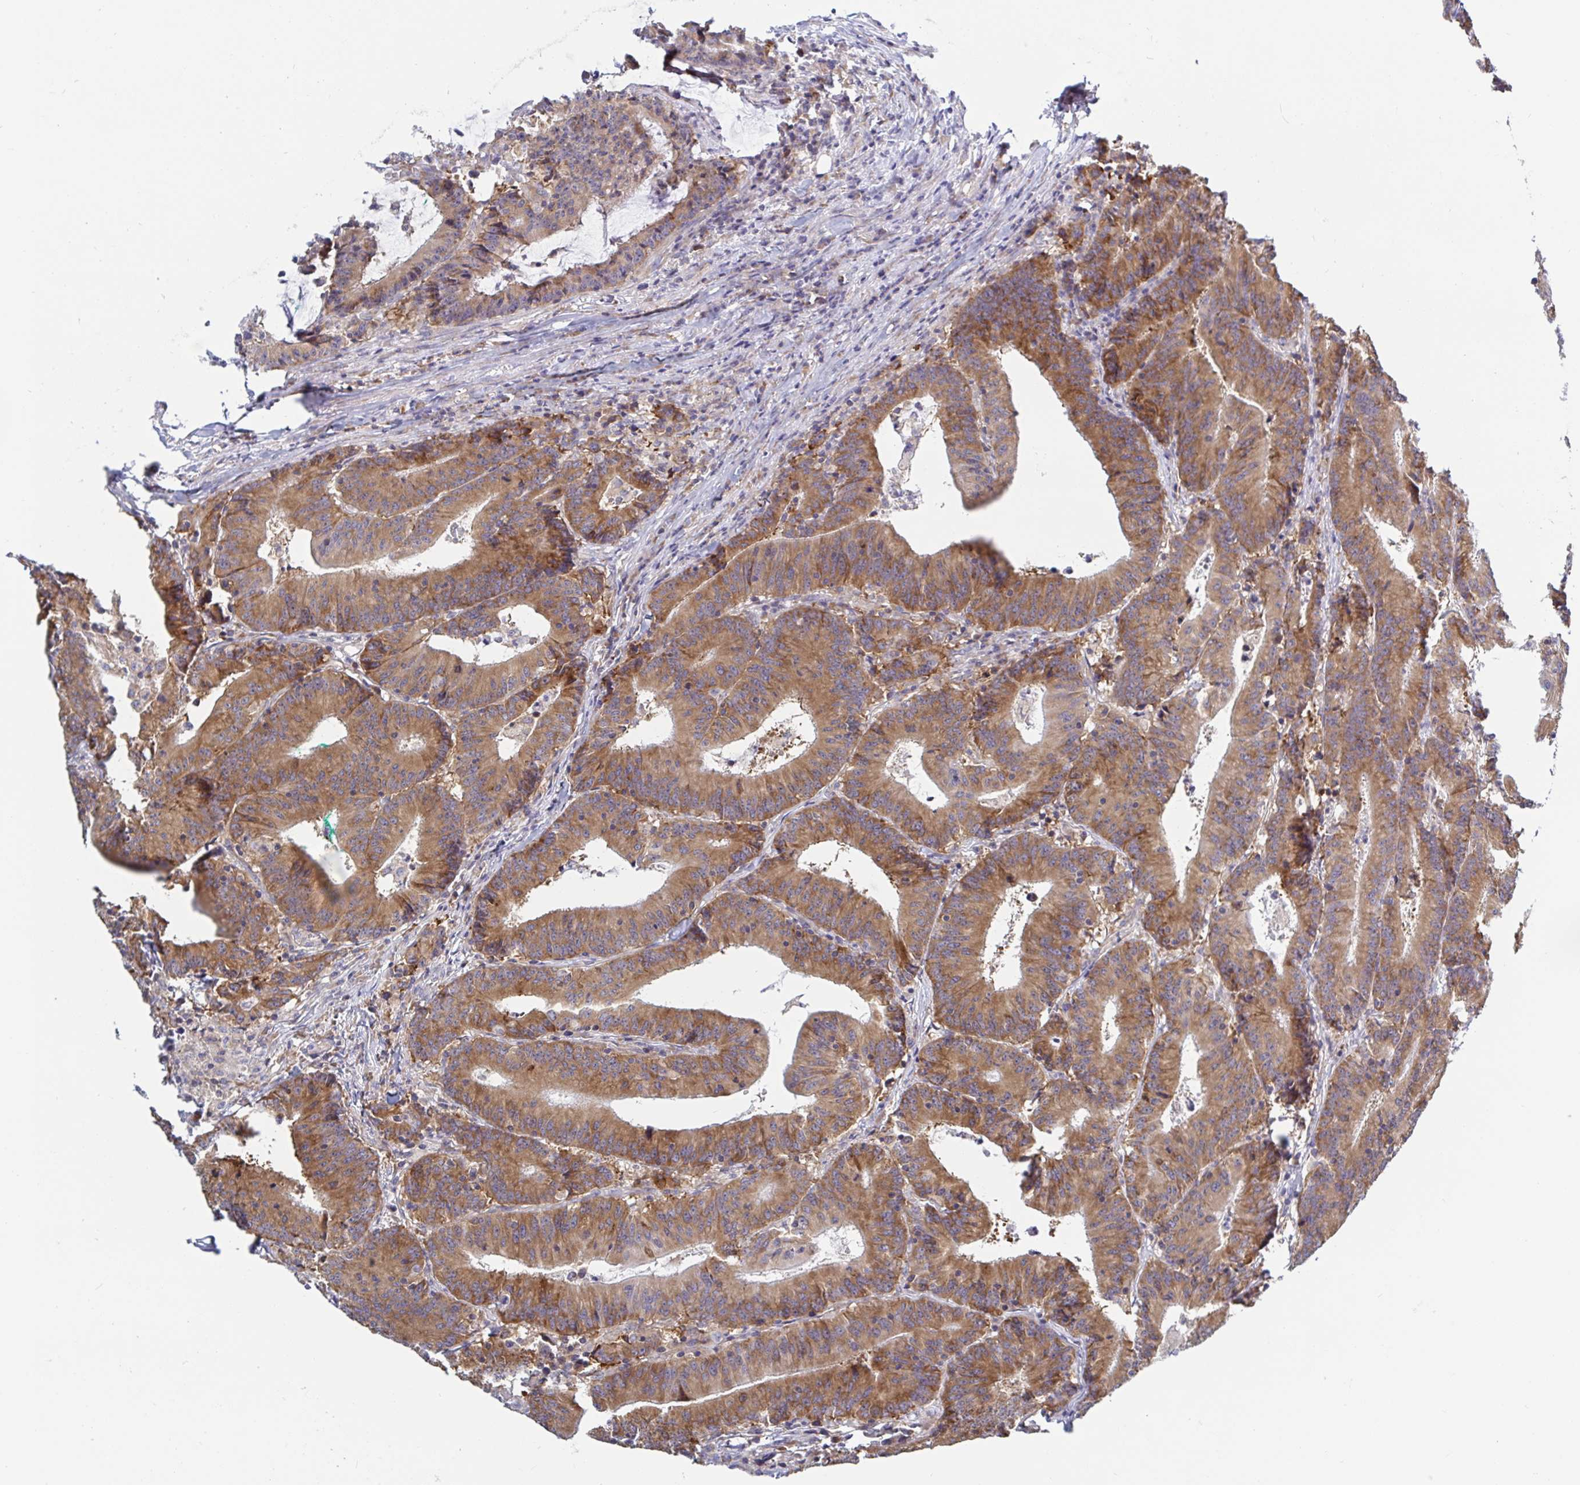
{"staining": {"intensity": "moderate", "quantity": ">75%", "location": "cytoplasmic/membranous"}, "tissue": "colorectal cancer", "cell_type": "Tumor cells", "image_type": "cancer", "snomed": [{"axis": "morphology", "description": "Adenocarcinoma, NOS"}, {"axis": "topography", "description": "Colon"}], "caption": "Protein expression analysis of human colorectal cancer reveals moderate cytoplasmic/membranous staining in approximately >75% of tumor cells. The protein is stained brown, and the nuclei are stained in blue (DAB (3,3'-diaminobenzidine) IHC with brightfield microscopy, high magnification).", "gene": "LARP1", "patient": {"sex": "female", "age": 78}}